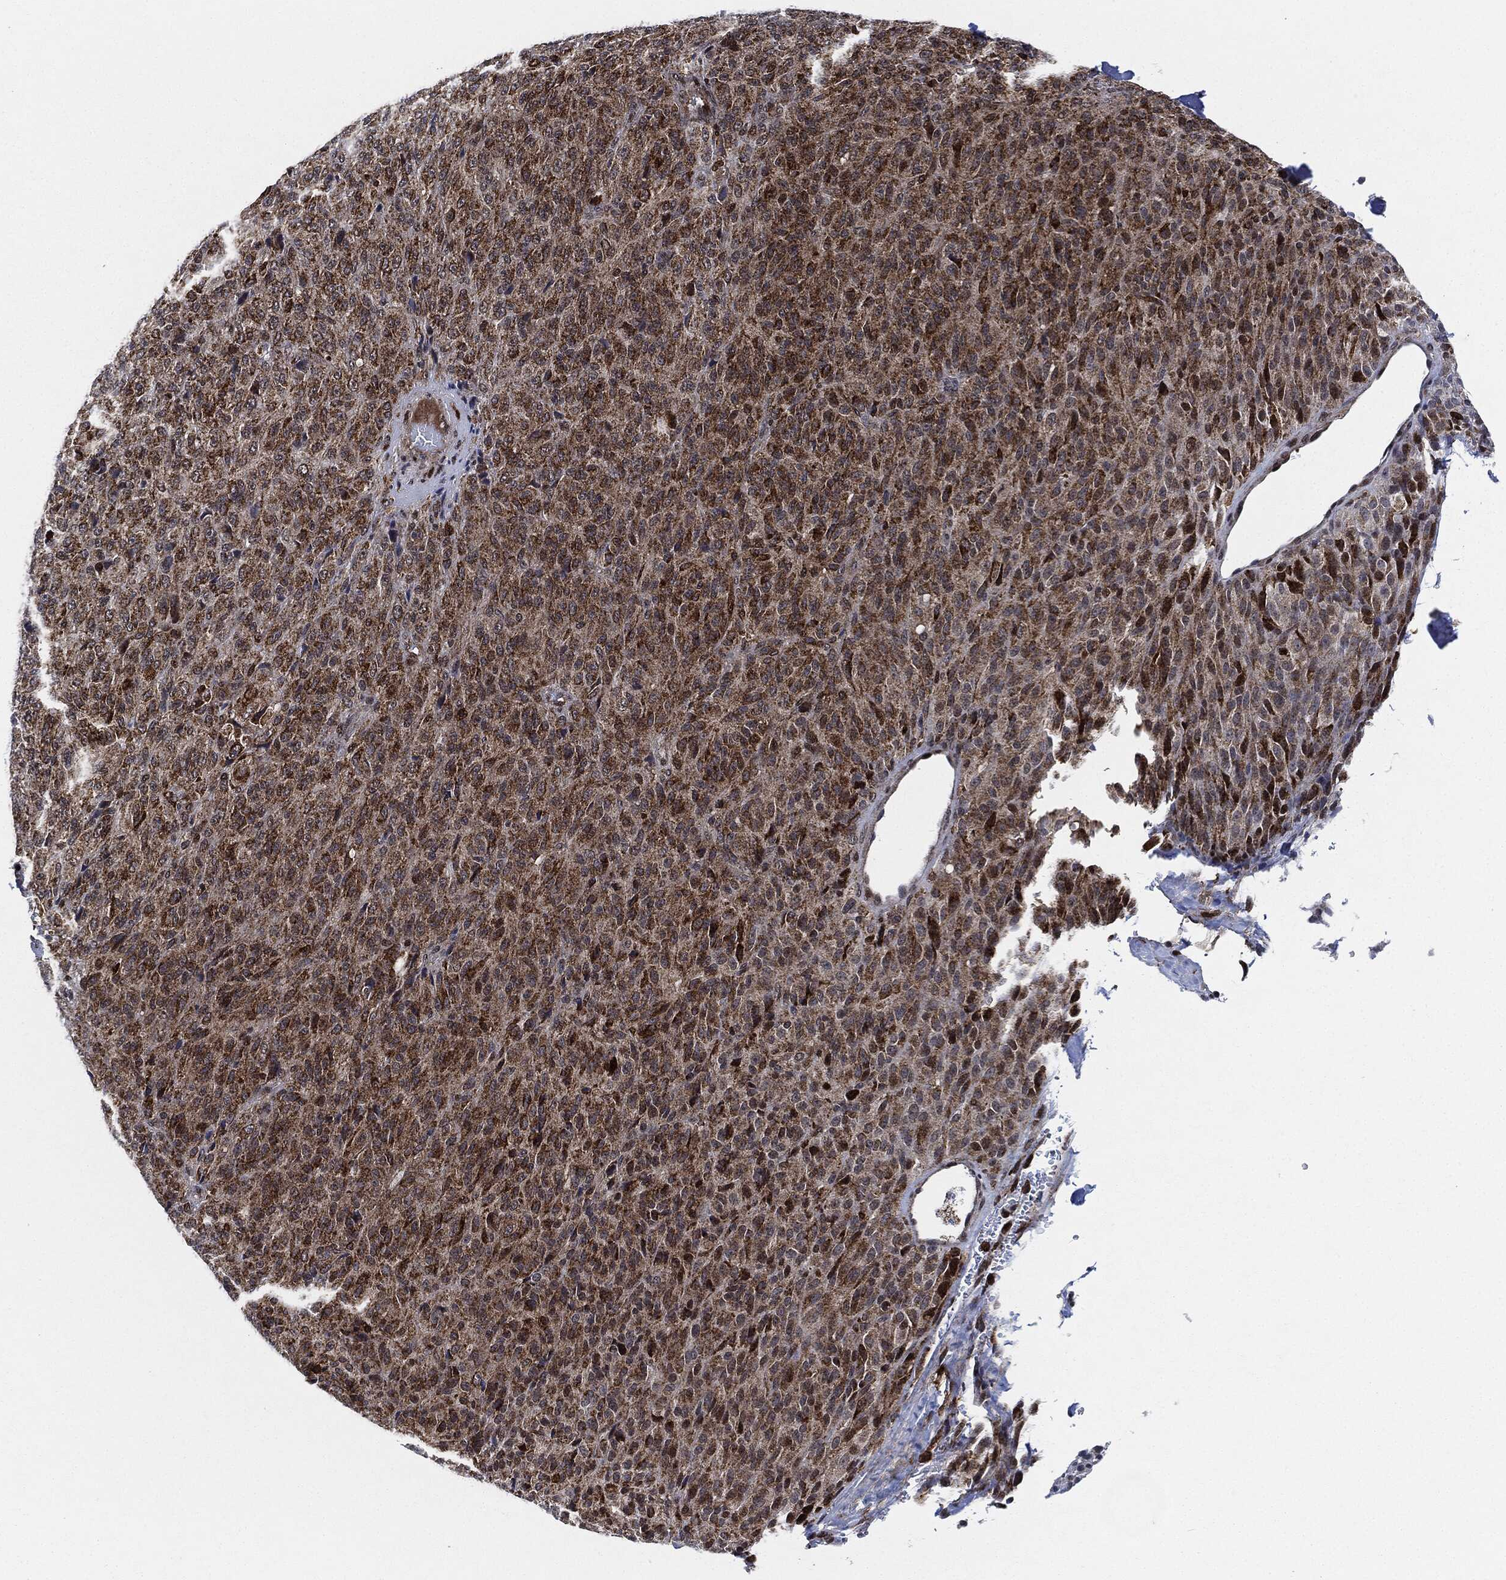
{"staining": {"intensity": "moderate", "quantity": "25%-75%", "location": "cytoplasmic/membranous"}, "tissue": "melanoma", "cell_type": "Tumor cells", "image_type": "cancer", "snomed": [{"axis": "morphology", "description": "Malignant melanoma, Metastatic site"}, {"axis": "topography", "description": "Brain"}], "caption": "Immunohistochemistry micrograph of neoplastic tissue: malignant melanoma (metastatic site) stained using immunohistochemistry (IHC) demonstrates medium levels of moderate protein expression localized specifically in the cytoplasmic/membranous of tumor cells, appearing as a cytoplasmic/membranous brown color.", "gene": "NANOS3", "patient": {"sex": "female", "age": 56}}